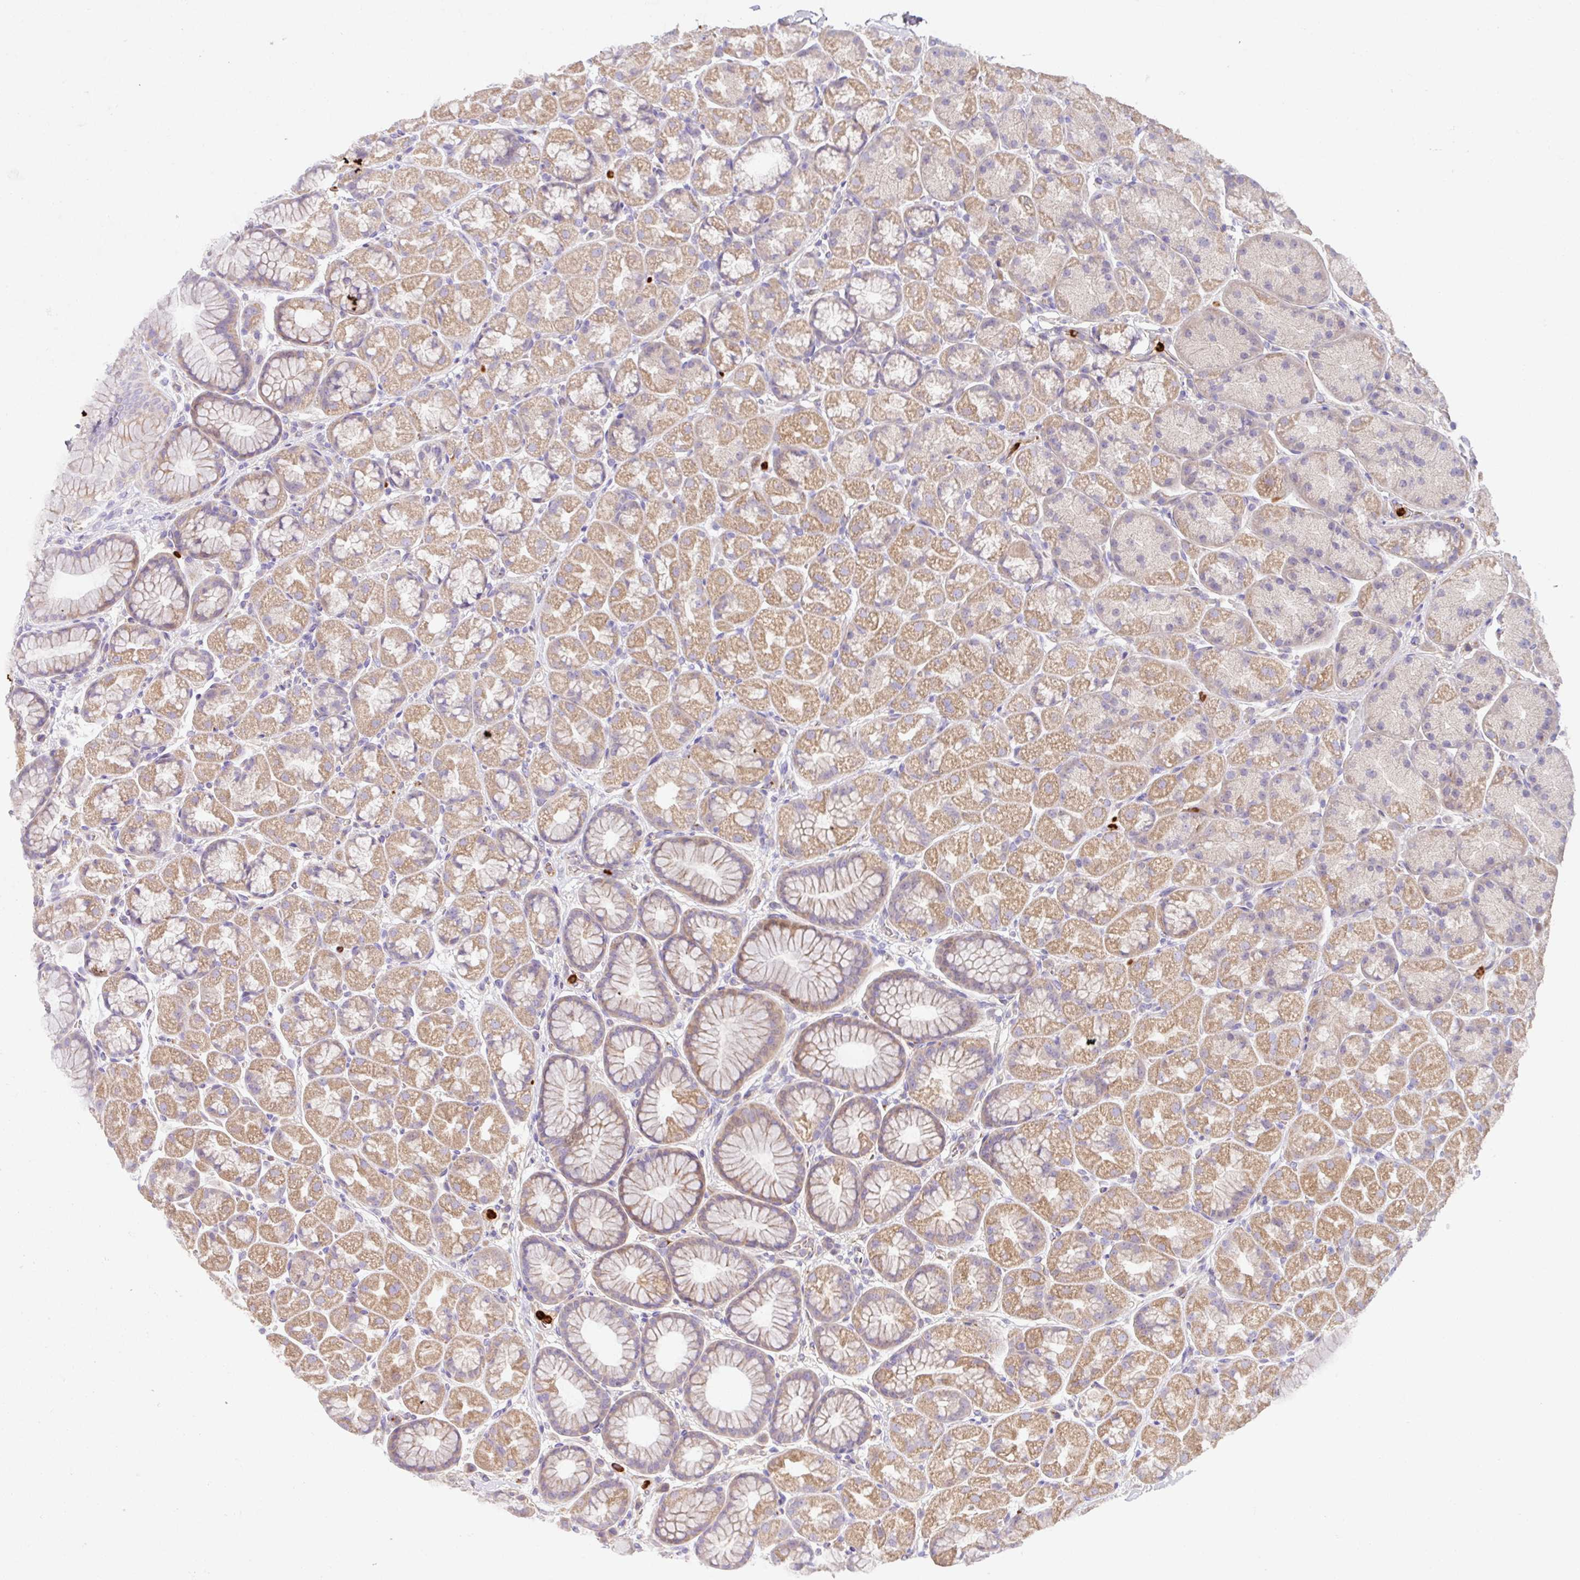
{"staining": {"intensity": "moderate", "quantity": "25%-75%", "location": "cytoplasmic/membranous"}, "tissue": "stomach", "cell_type": "Glandular cells", "image_type": "normal", "snomed": [{"axis": "morphology", "description": "Normal tissue, NOS"}, {"axis": "topography", "description": "Stomach, lower"}], "caption": "Unremarkable stomach was stained to show a protein in brown. There is medium levels of moderate cytoplasmic/membranous positivity in about 25%-75% of glandular cells. (DAB (3,3'-diaminobenzidine) = brown stain, brightfield microscopy at high magnification).", "gene": "CRISP3", "patient": {"sex": "male", "age": 67}}